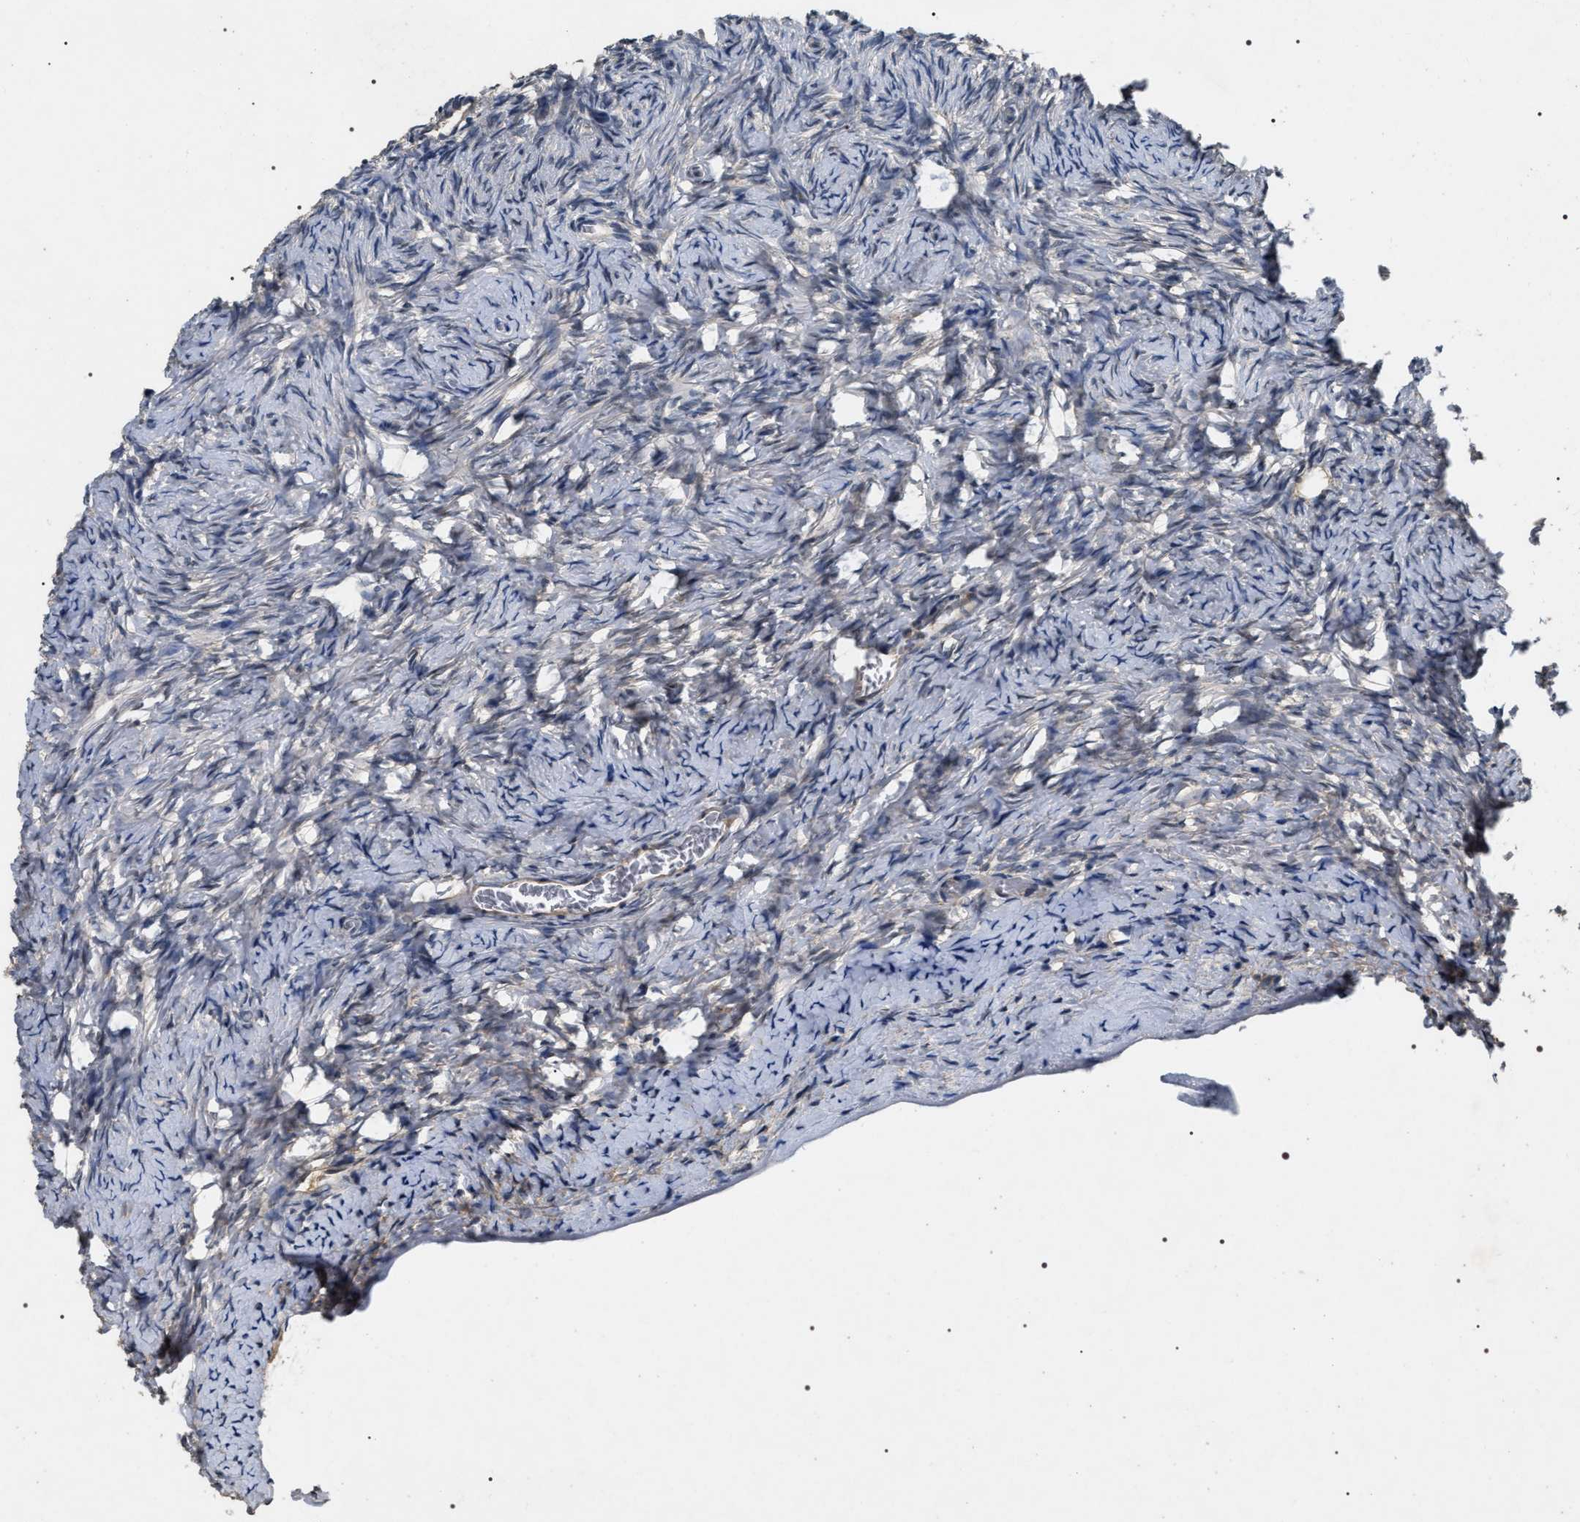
{"staining": {"intensity": "negative", "quantity": "none", "location": "none"}, "tissue": "ovary", "cell_type": "Ovarian stroma cells", "image_type": "normal", "snomed": [{"axis": "morphology", "description": "Normal tissue, NOS"}, {"axis": "topography", "description": "Ovary"}], "caption": "The micrograph exhibits no significant expression in ovarian stroma cells of ovary. (DAB immunohistochemistry (IHC), high magnification).", "gene": "IFT81", "patient": {"sex": "female", "age": 27}}